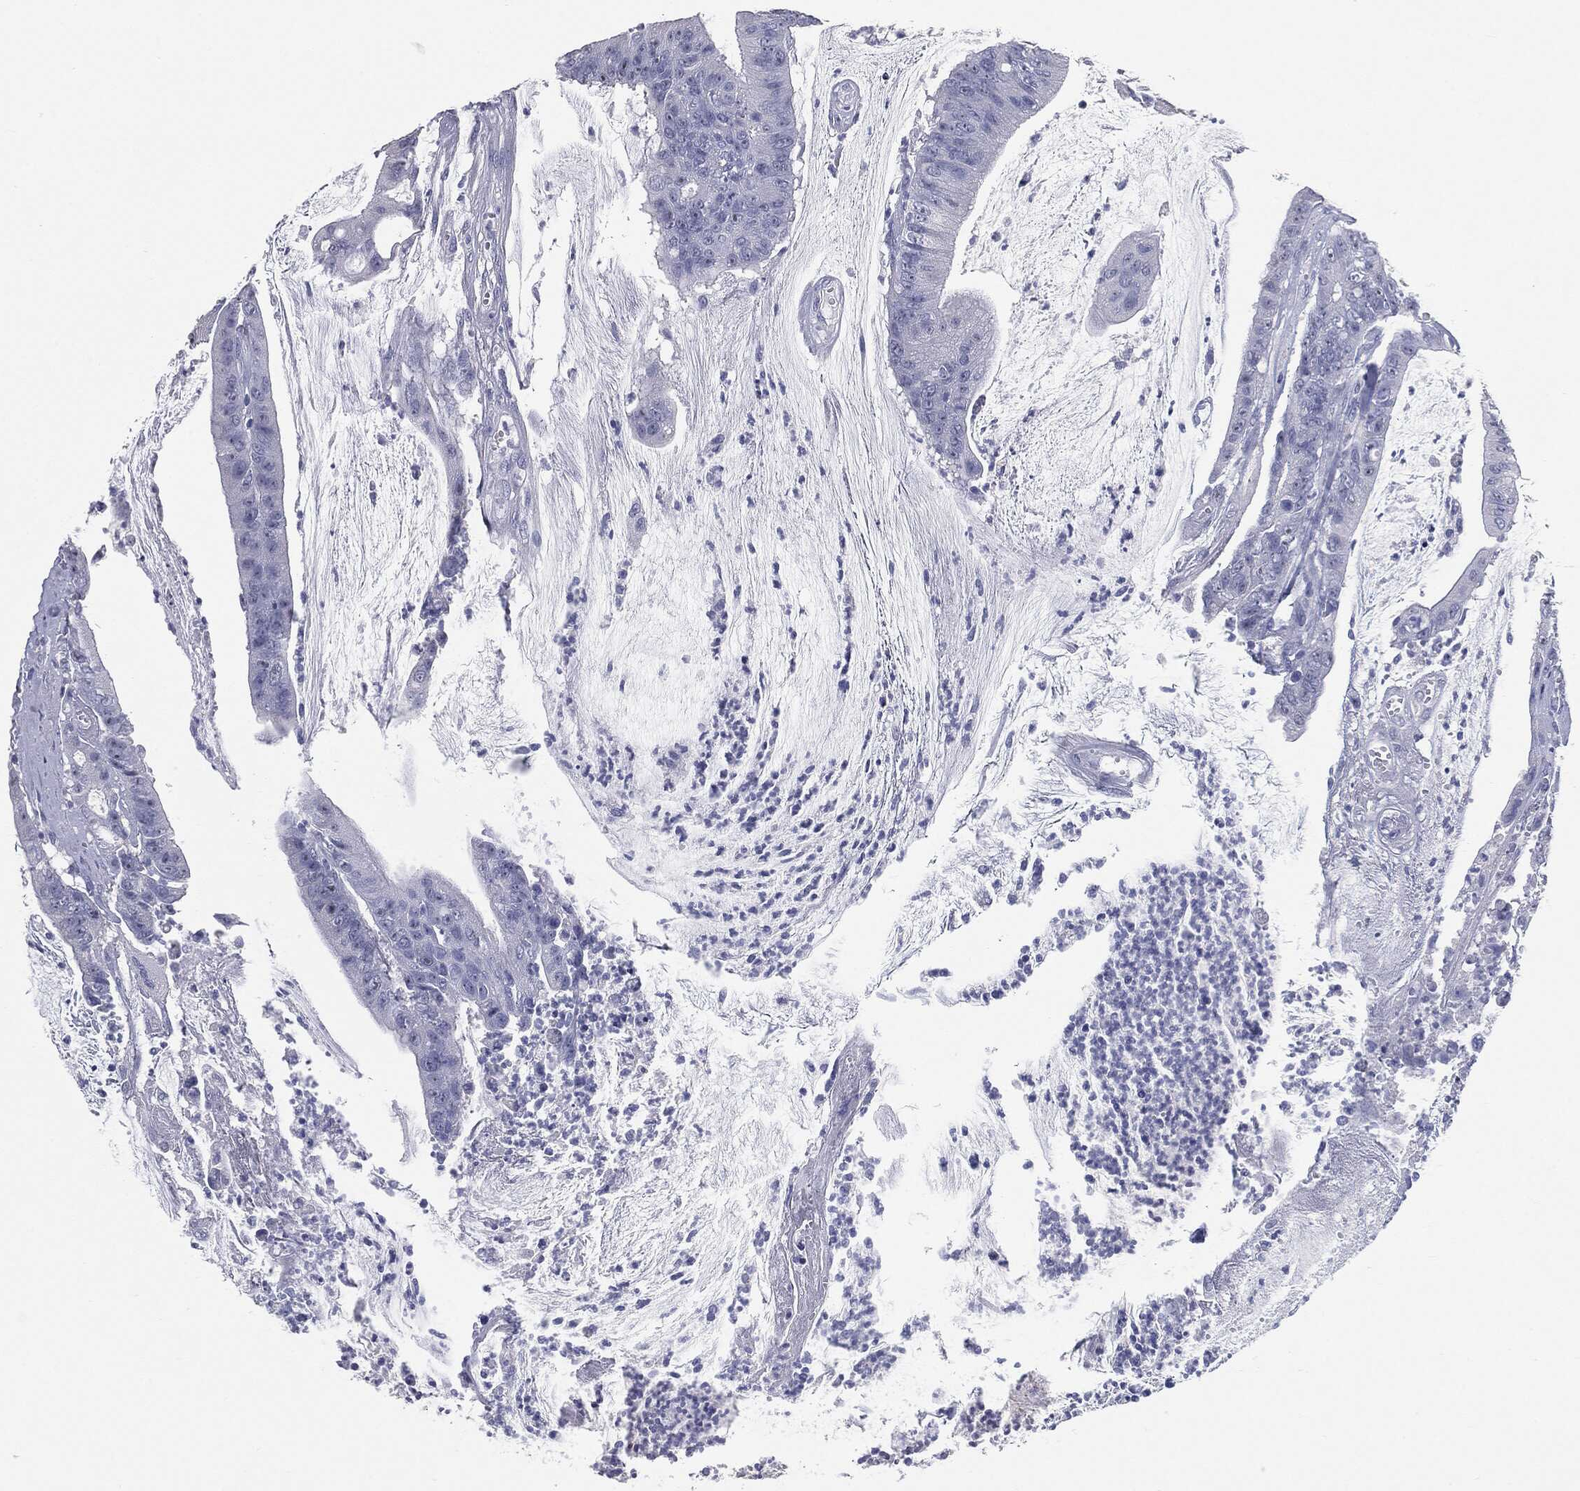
{"staining": {"intensity": "negative", "quantity": "none", "location": "none"}, "tissue": "colorectal cancer", "cell_type": "Tumor cells", "image_type": "cancer", "snomed": [{"axis": "morphology", "description": "Adenocarcinoma, NOS"}, {"axis": "topography", "description": "Colon"}], "caption": "This is a micrograph of immunohistochemistry (IHC) staining of adenocarcinoma (colorectal), which shows no expression in tumor cells.", "gene": "CUZD1", "patient": {"sex": "female", "age": 69}}